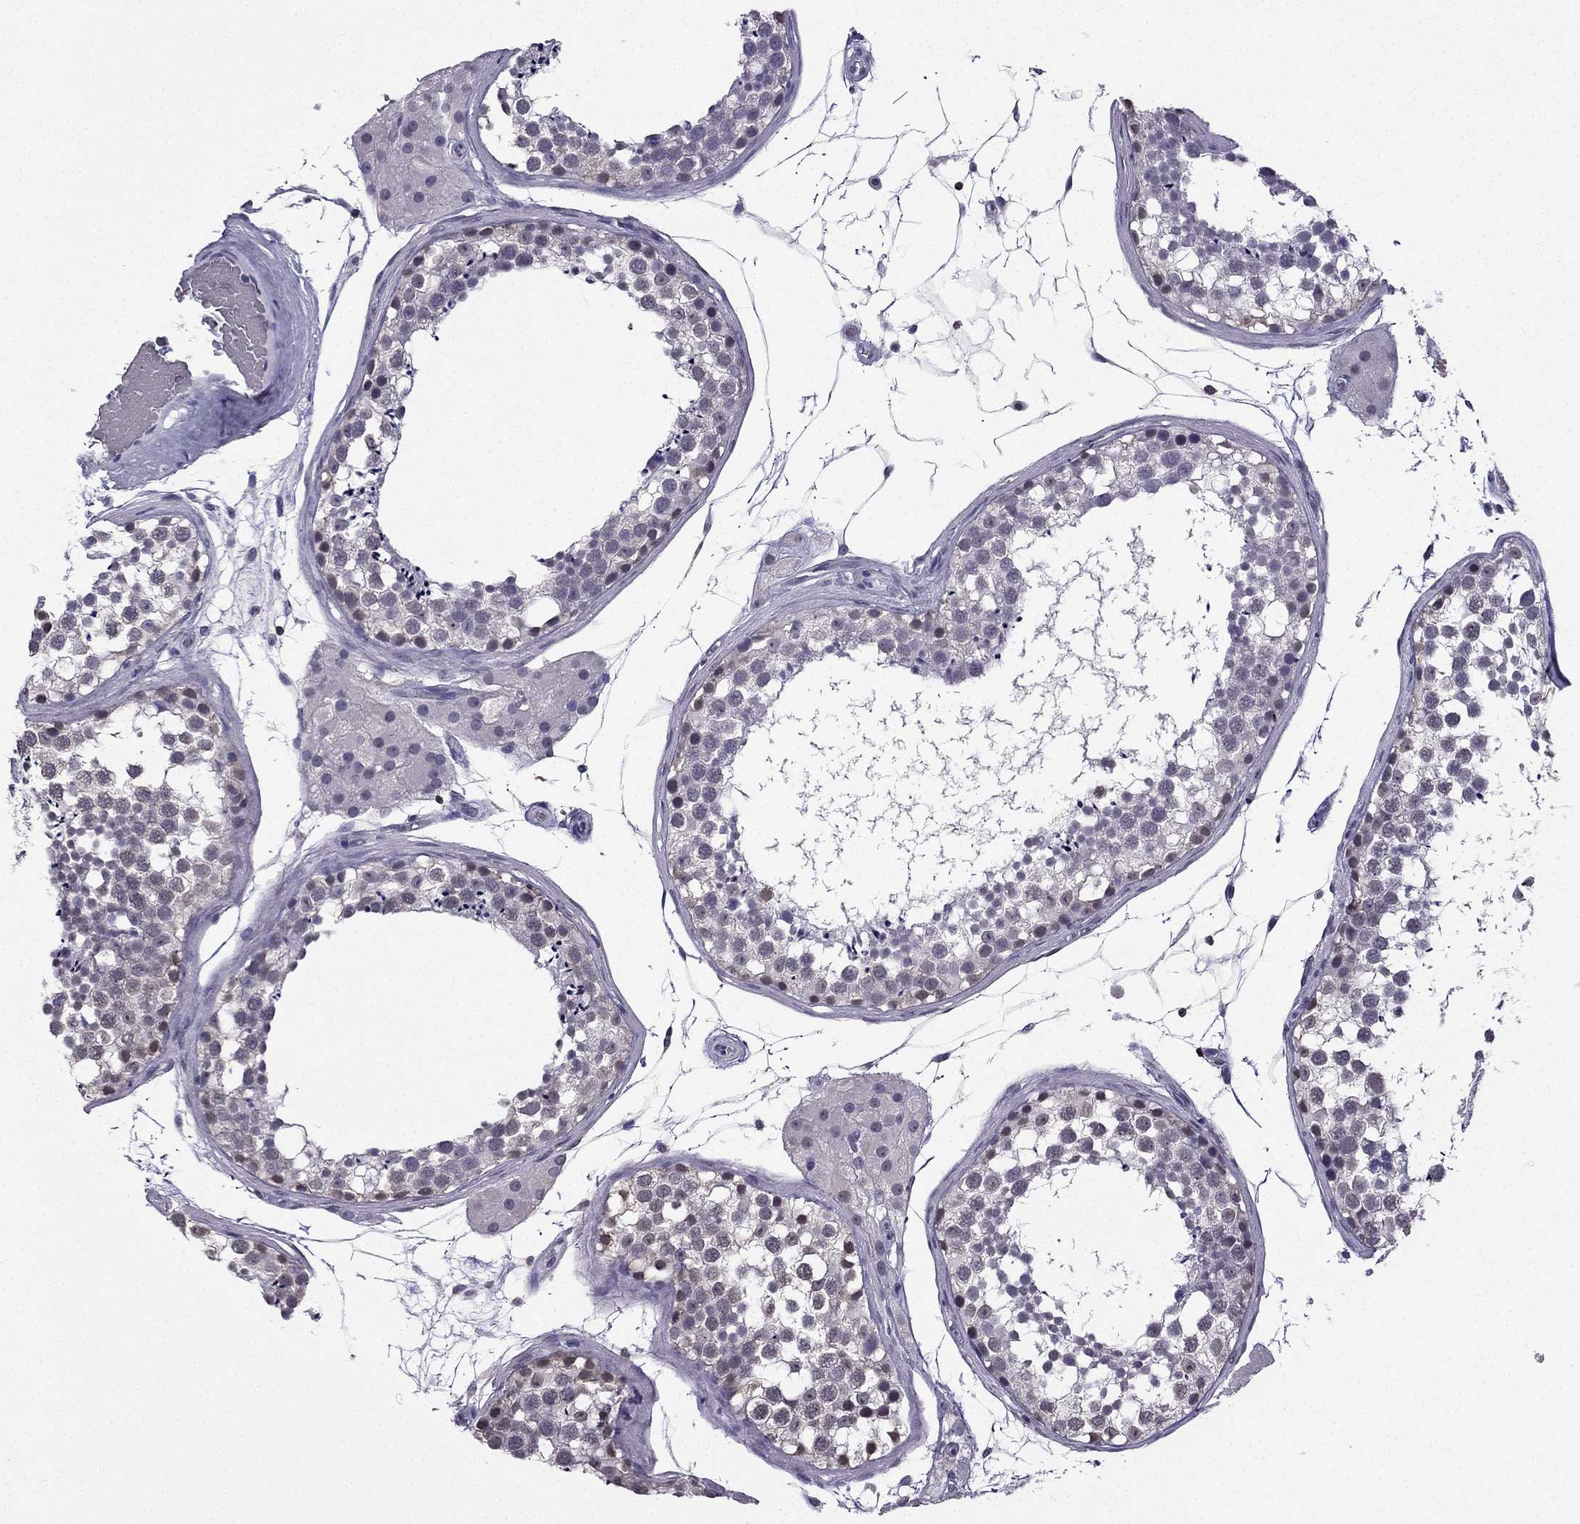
{"staining": {"intensity": "negative", "quantity": "none", "location": "none"}, "tissue": "testis", "cell_type": "Cells in seminiferous ducts", "image_type": "normal", "snomed": [{"axis": "morphology", "description": "Normal tissue, NOS"}, {"axis": "morphology", "description": "Seminoma, NOS"}, {"axis": "topography", "description": "Testis"}], "caption": "DAB (3,3'-diaminobenzidine) immunohistochemical staining of unremarkable human testis exhibits no significant staining in cells in seminiferous ducts.", "gene": "CCK", "patient": {"sex": "male", "age": 65}}